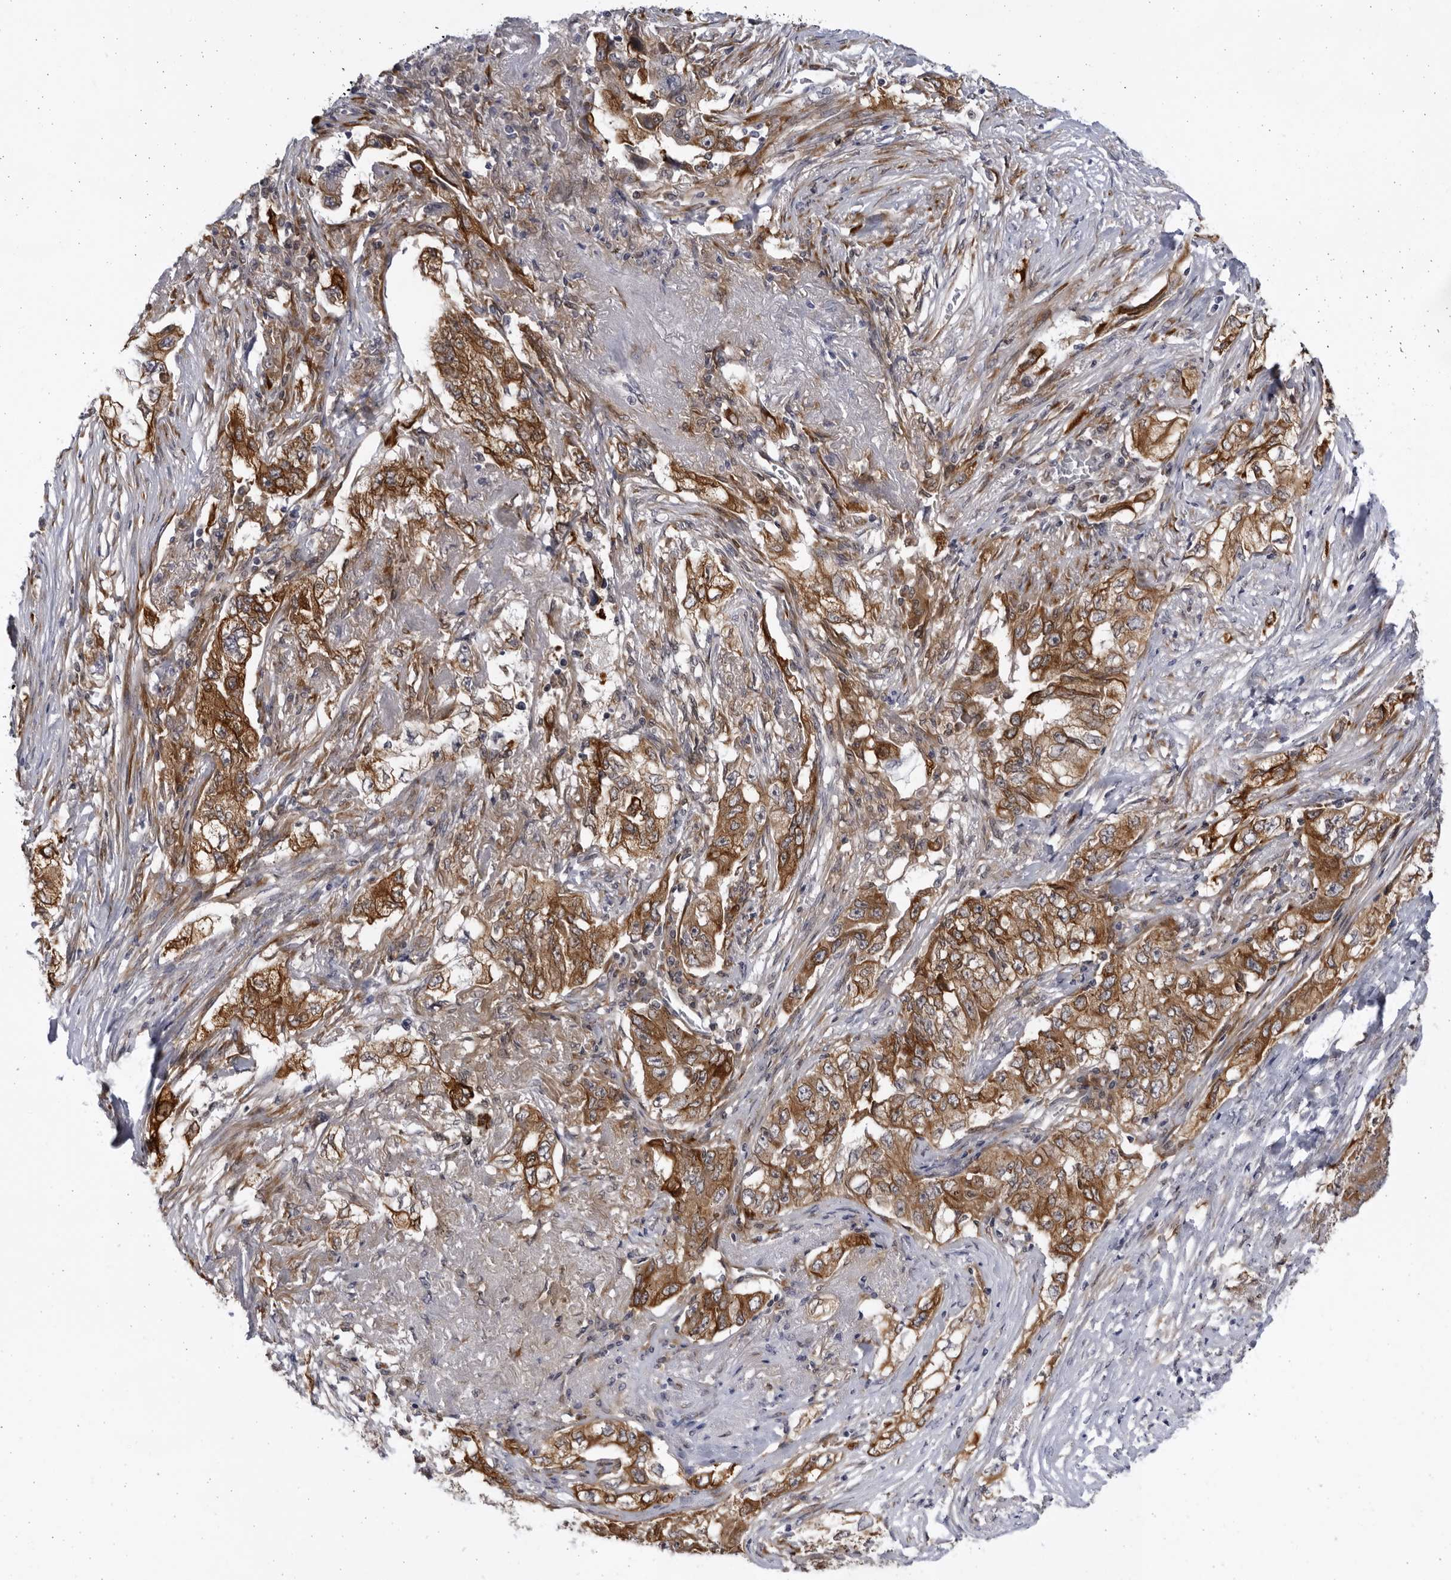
{"staining": {"intensity": "strong", "quantity": ">75%", "location": "cytoplasmic/membranous"}, "tissue": "lung cancer", "cell_type": "Tumor cells", "image_type": "cancer", "snomed": [{"axis": "morphology", "description": "Adenocarcinoma, NOS"}, {"axis": "topography", "description": "Lung"}], "caption": "DAB immunohistochemical staining of human adenocarcinoma (lung) reveals strong cytoplasmic/membranous protein expression in about >75% of tumor cells.", "gene": "BMP2K", "patient": {"sex": "female", "age": 51}}